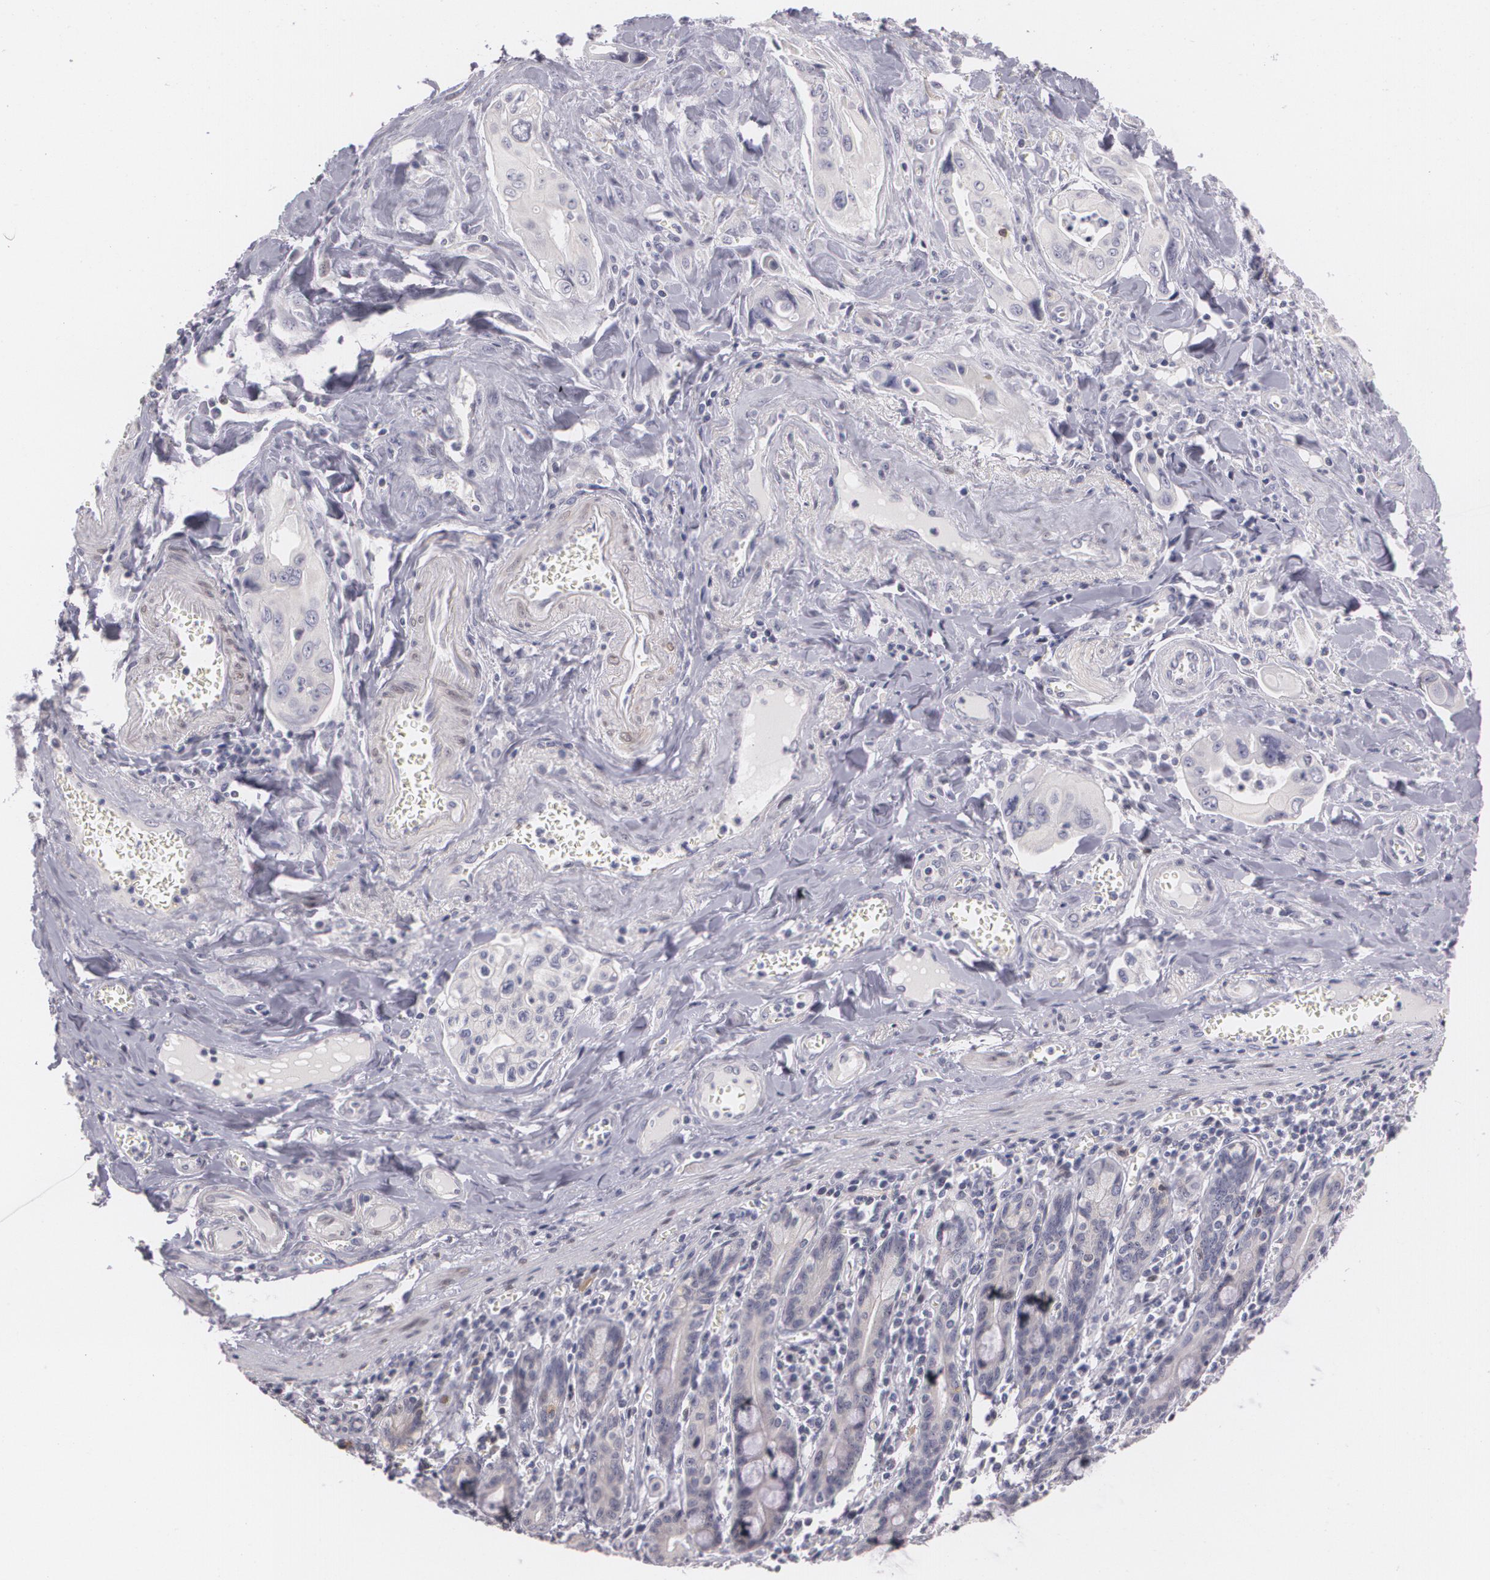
{"staining": {"intensity": "negative", "quantity": "none", "location": "none"}, "tissue": "pancreatic cancer", "cell_type": "Tumor cells", "image_type": "cancer", "snomed": [{"axis": "morphology", "description": "Adenocarcinoma, NOS"}, {"axis": "topography", "description": "Pancreas"}], "caption": "This histopathology image is of pancreatic adenocarcinoma stained with IHC to label a protein in brown with the nuclei are counter-stained blue. There is no staining in tumor cells.", "gene": "ZBTB16", "patient": {"sex": "male", "age": 77}}